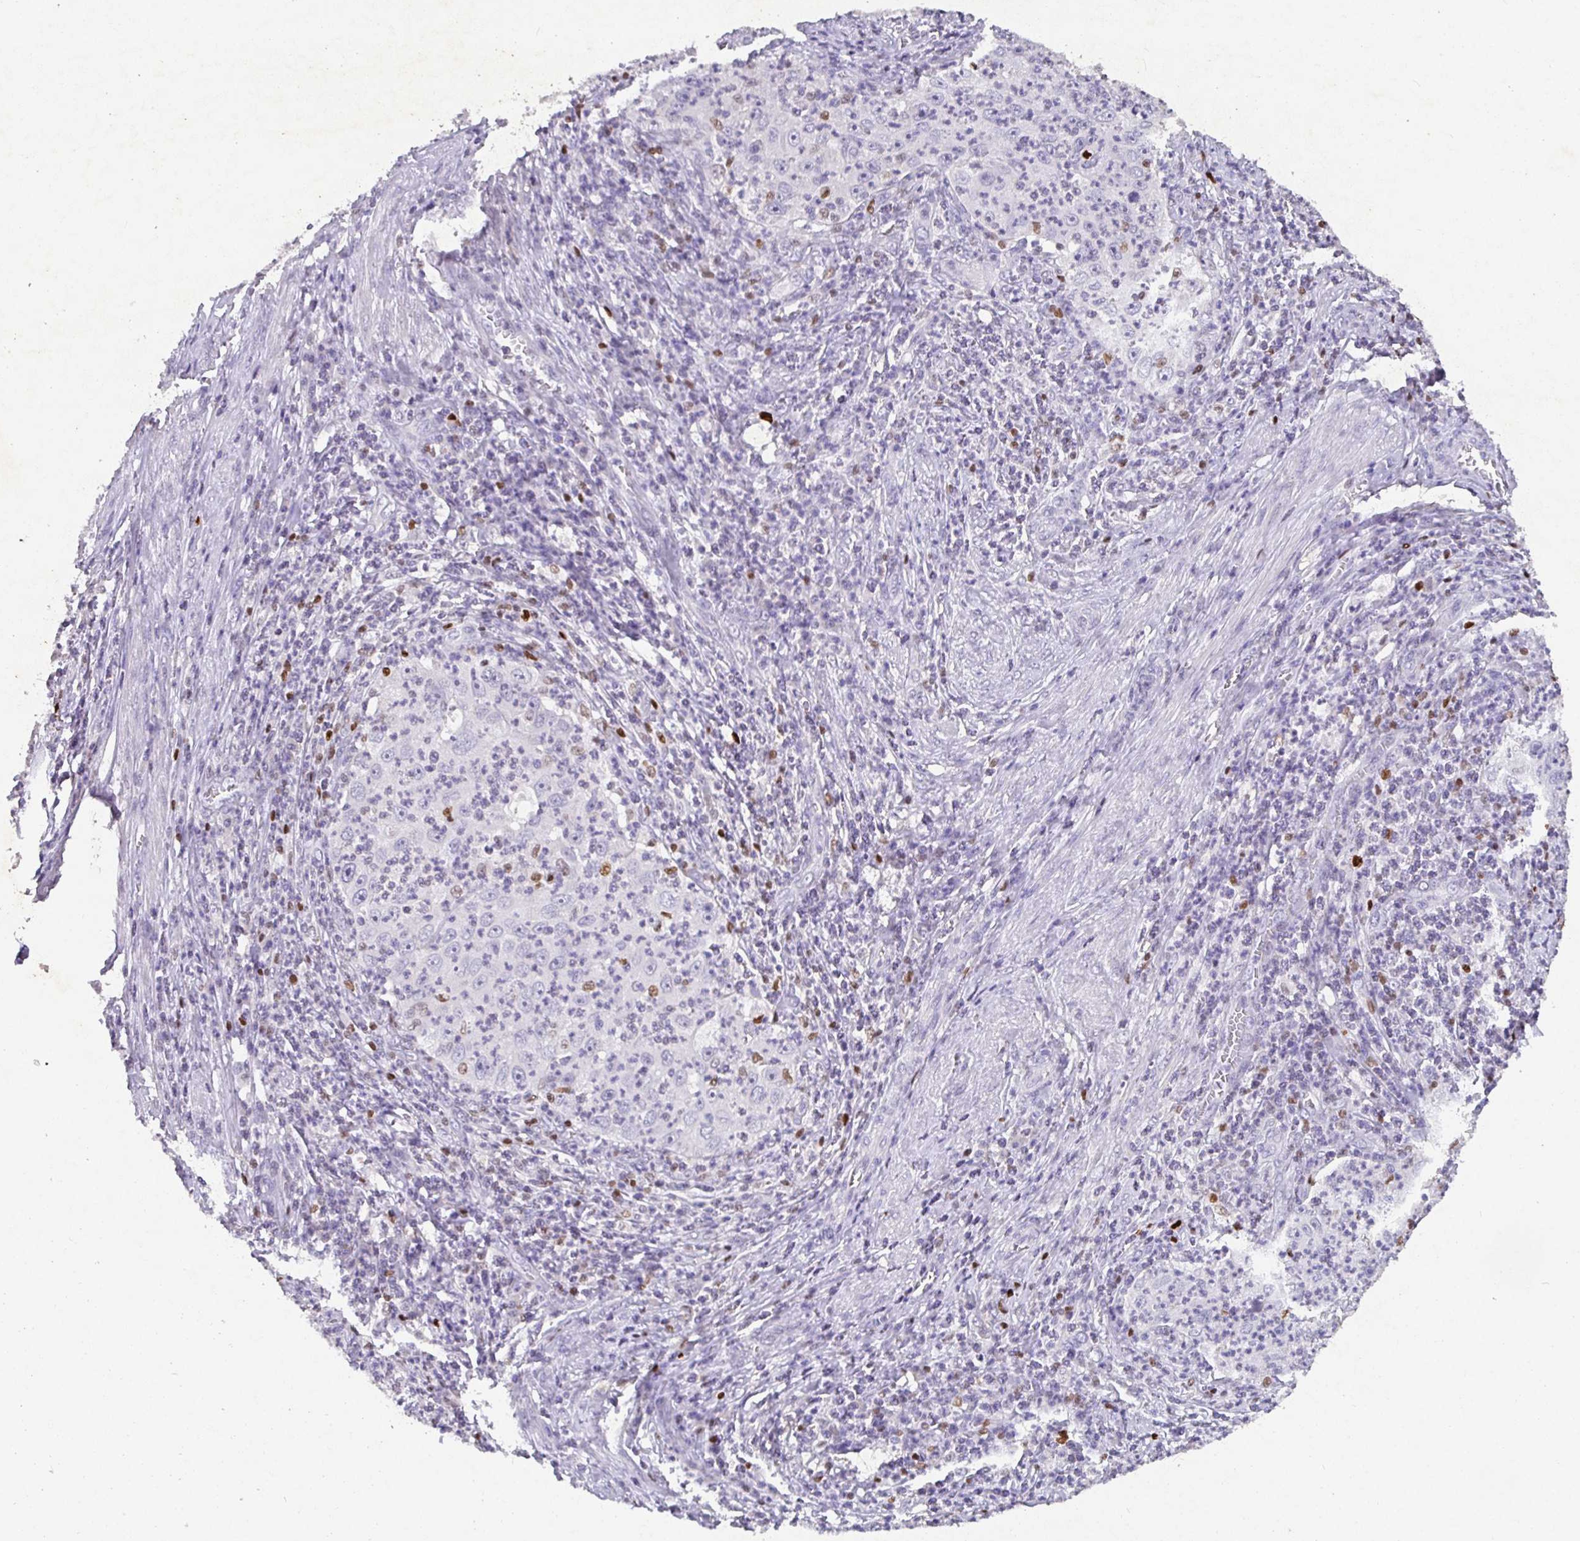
{"staining": {"intensity": "negative", "quantity": "none", "location": "none"}, "tissue": "cervical cancer", "cell_type": "Tumor cells", "image_type": "cancer", "snomed": [{"axis": "morphology", "description": "Squamous cell carcinoma, NOS"}, {"axis": "topography", "description": "Cervix"}], "caption": "Immunohistochemistry (IHC) micrograph of squamous cell carcinoma (cervical) stained for a protein (brown), which exhibits no staining in tumor cells.", "gene": "SATB1", "patient": {"sex": "female", "age": 30}}